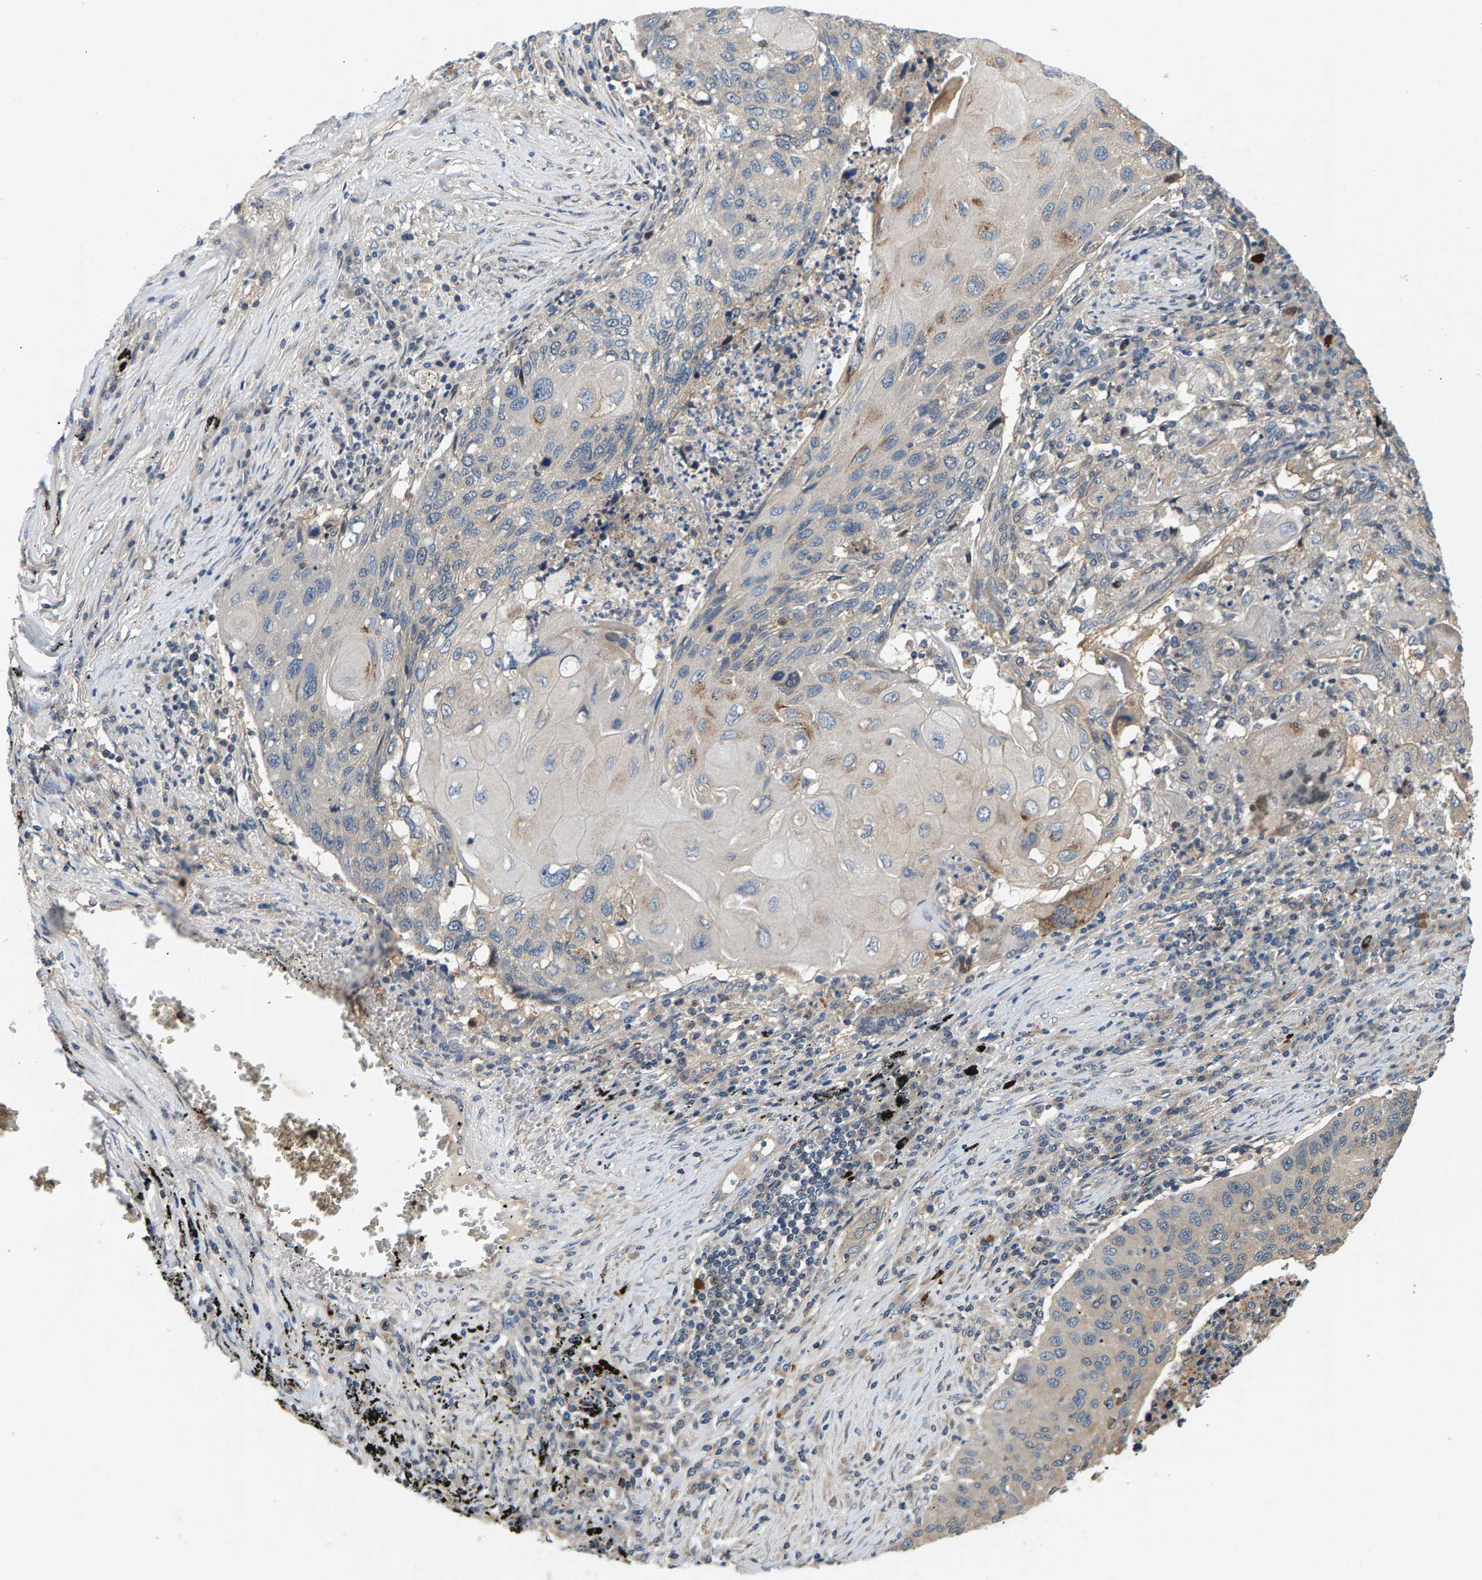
{"staining": {"intensity": "weak", "quantity": "<25%", "location": "cytoplasmic/membranous"}, "tissue": "lung cancer", "cell_type": "Tumor cells", "image_type": "cancer", "snomed": [{"axis": "morphology", "description": "Squamous cell carcinoma, NOS"}, {"axis": "topography", "description": "Lung"}], "caption": "Tumor cells are negative for protein expression in human squamous cell carcinoma (lung).", "gene": "FAM78A", "patient": {"sex": "female", "age": 63}}